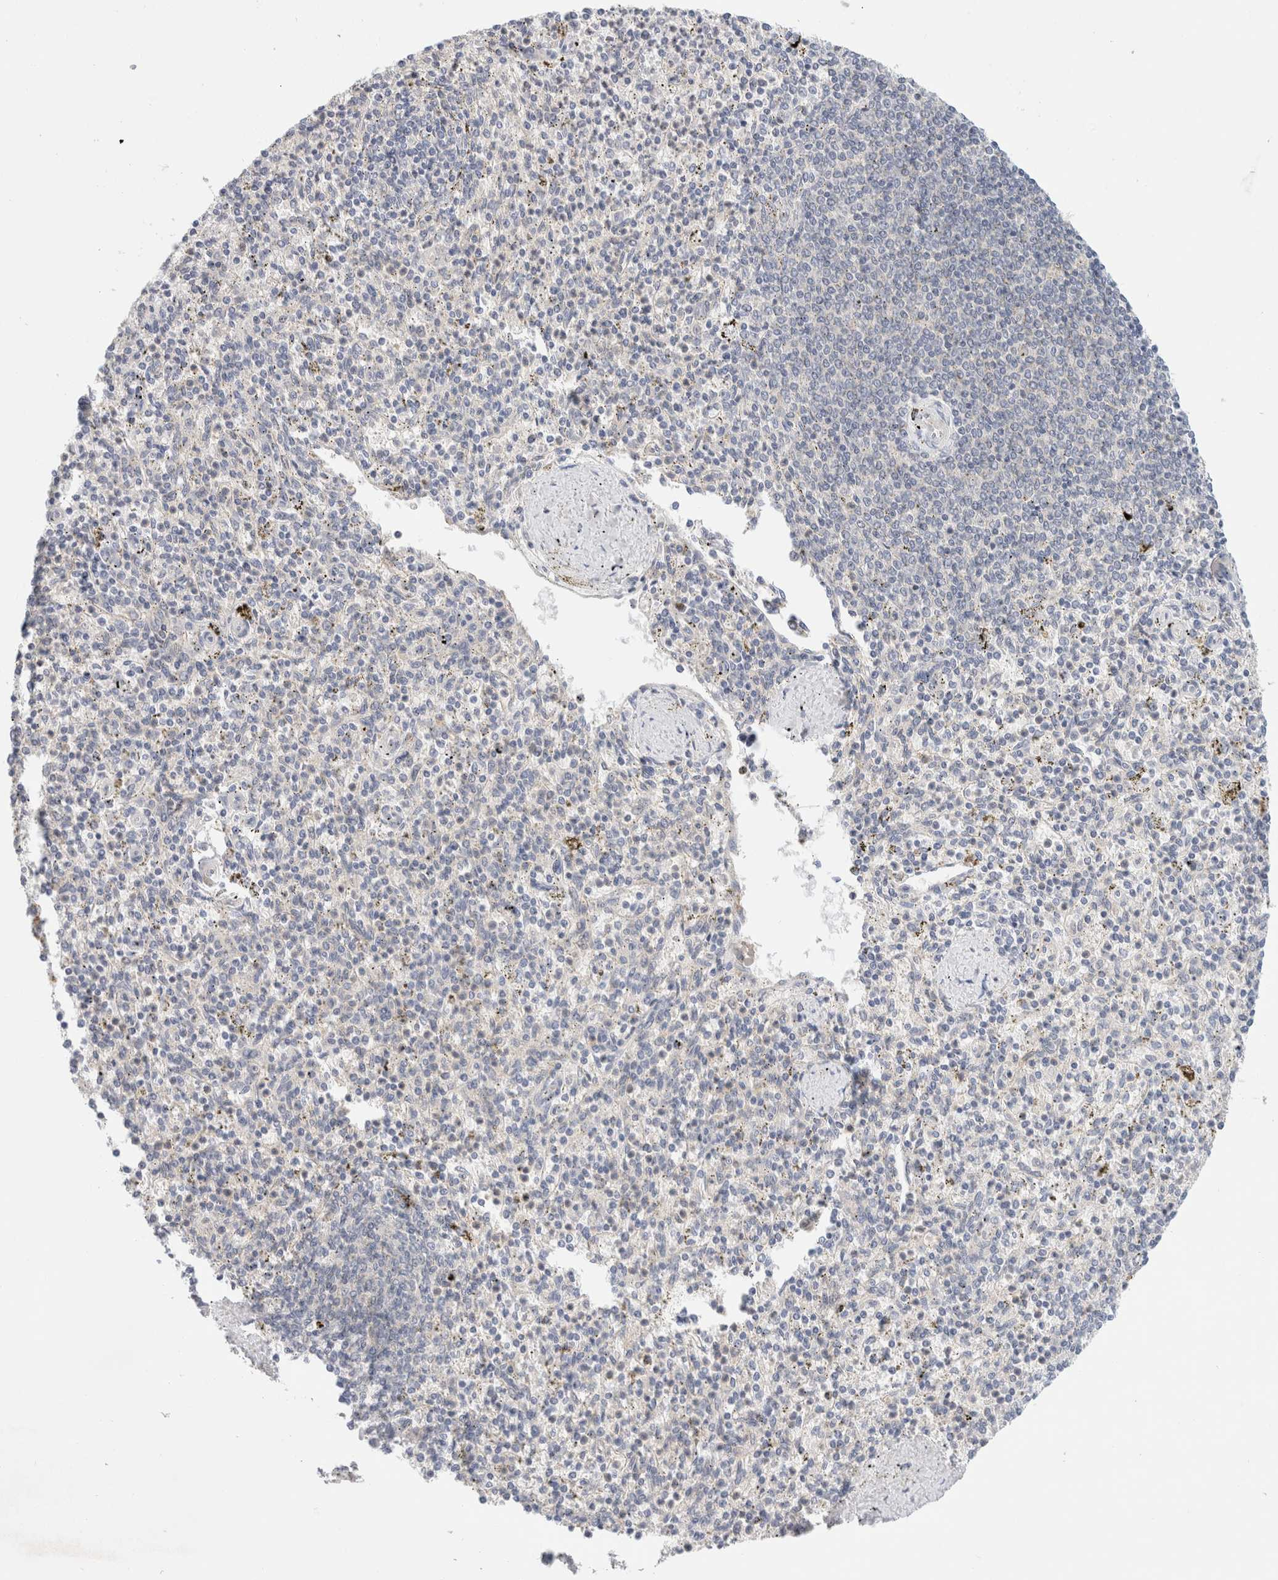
{"staining": {"intensity": "negative", "quantity": "none", "location": "none"}, "tissue": "spleen", "cell_type": "Cells in red pulp", "image_type": "normal", "snomed": [{"axis": "morphology", "description": "Normal tissue, NOS"}, {"axis": "topography", "description": "Spleen"}], "caption": "Immunohistochemistry (IHC) micrograph of unremarkable human spleen stained for a protein (brown), which exhibits no expression in cells in red pulp.", "gene": "SDR16C5", "patient": {"sex": "male", "age": 72}}